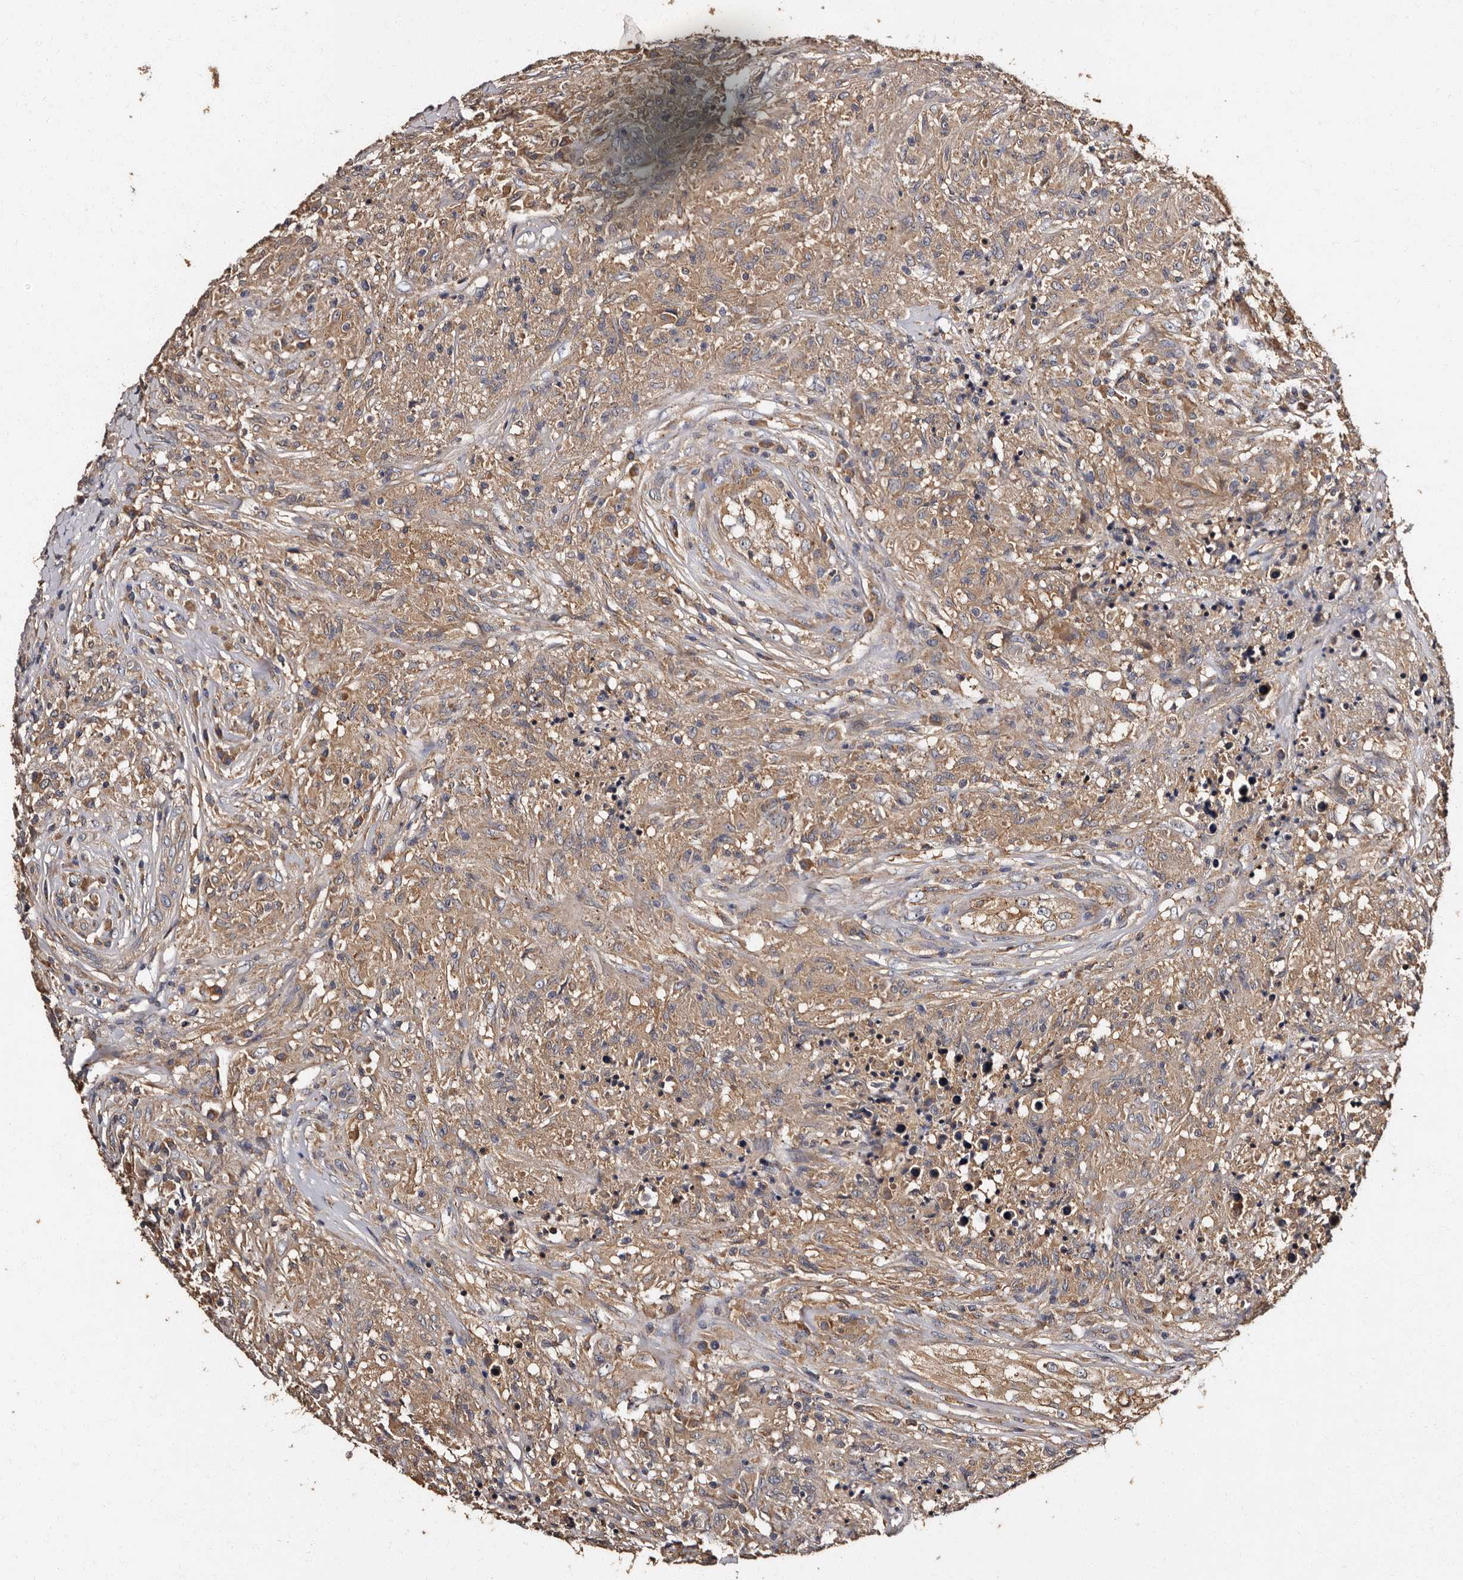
{"staining": {"intensity": "weak", "quantity": ">75%", "location": "cytoplasmic/membranous"}, "tissue": "testis cancer", "cell_type": "Tumor cells", "image_type": "cancer", "snomed": [{"axis": "morphology", "description": "Seminoma, NOS"}, {"axis": "topography", "description": "Testis"}], "caption": "An immunohistochemistry (IHC) micrograph of tumor tissue is shown. Protein staining in brown shows weak cytoplasmic/membranous positivity in testis seminoma within tumor cells.", "gene": "ADCK5", "patient": {"sex": "male", "age": 49}}